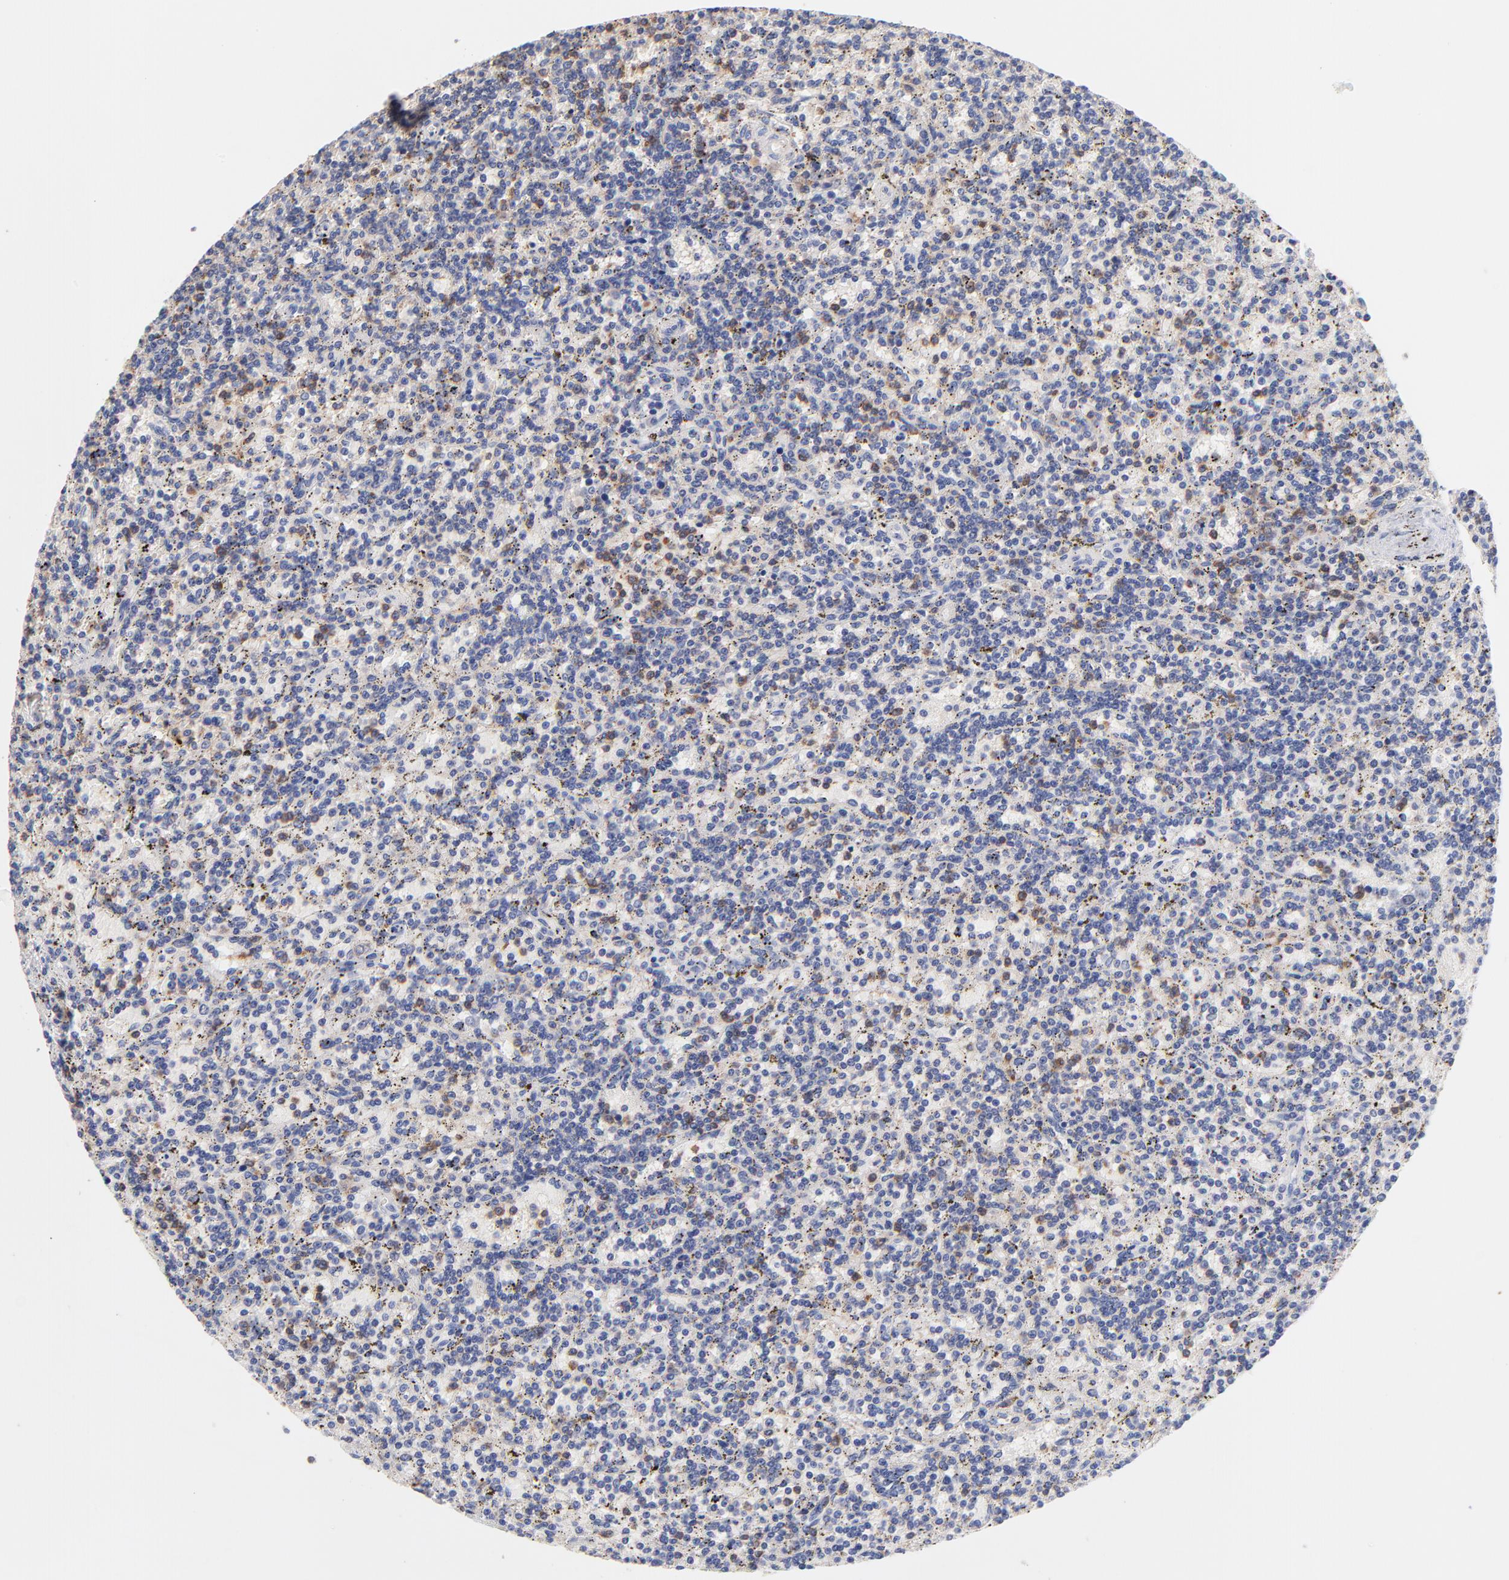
{"staining": {"intensity": "negative", "quantity": "none", "location": "none"}, "tissue": "lymphoma", "cell_type": "Tumor cells", "image_type": "cancer", "snomed": [{"axis": "morphology", "description": "Malignant lymphoma, non-Hodgkin's type, Low grade"}, {"axis": "topography", "description": "Spleen"}], "caption": "Immunohistochemistry (IHC) photomicrograph of neoplastic tissue: human lymphoma stained with DAB demonstrates no significant protein positivity in tumor cells.", "gene": "KREMEN2", "patient": {"sex": "male", "age": 73}}